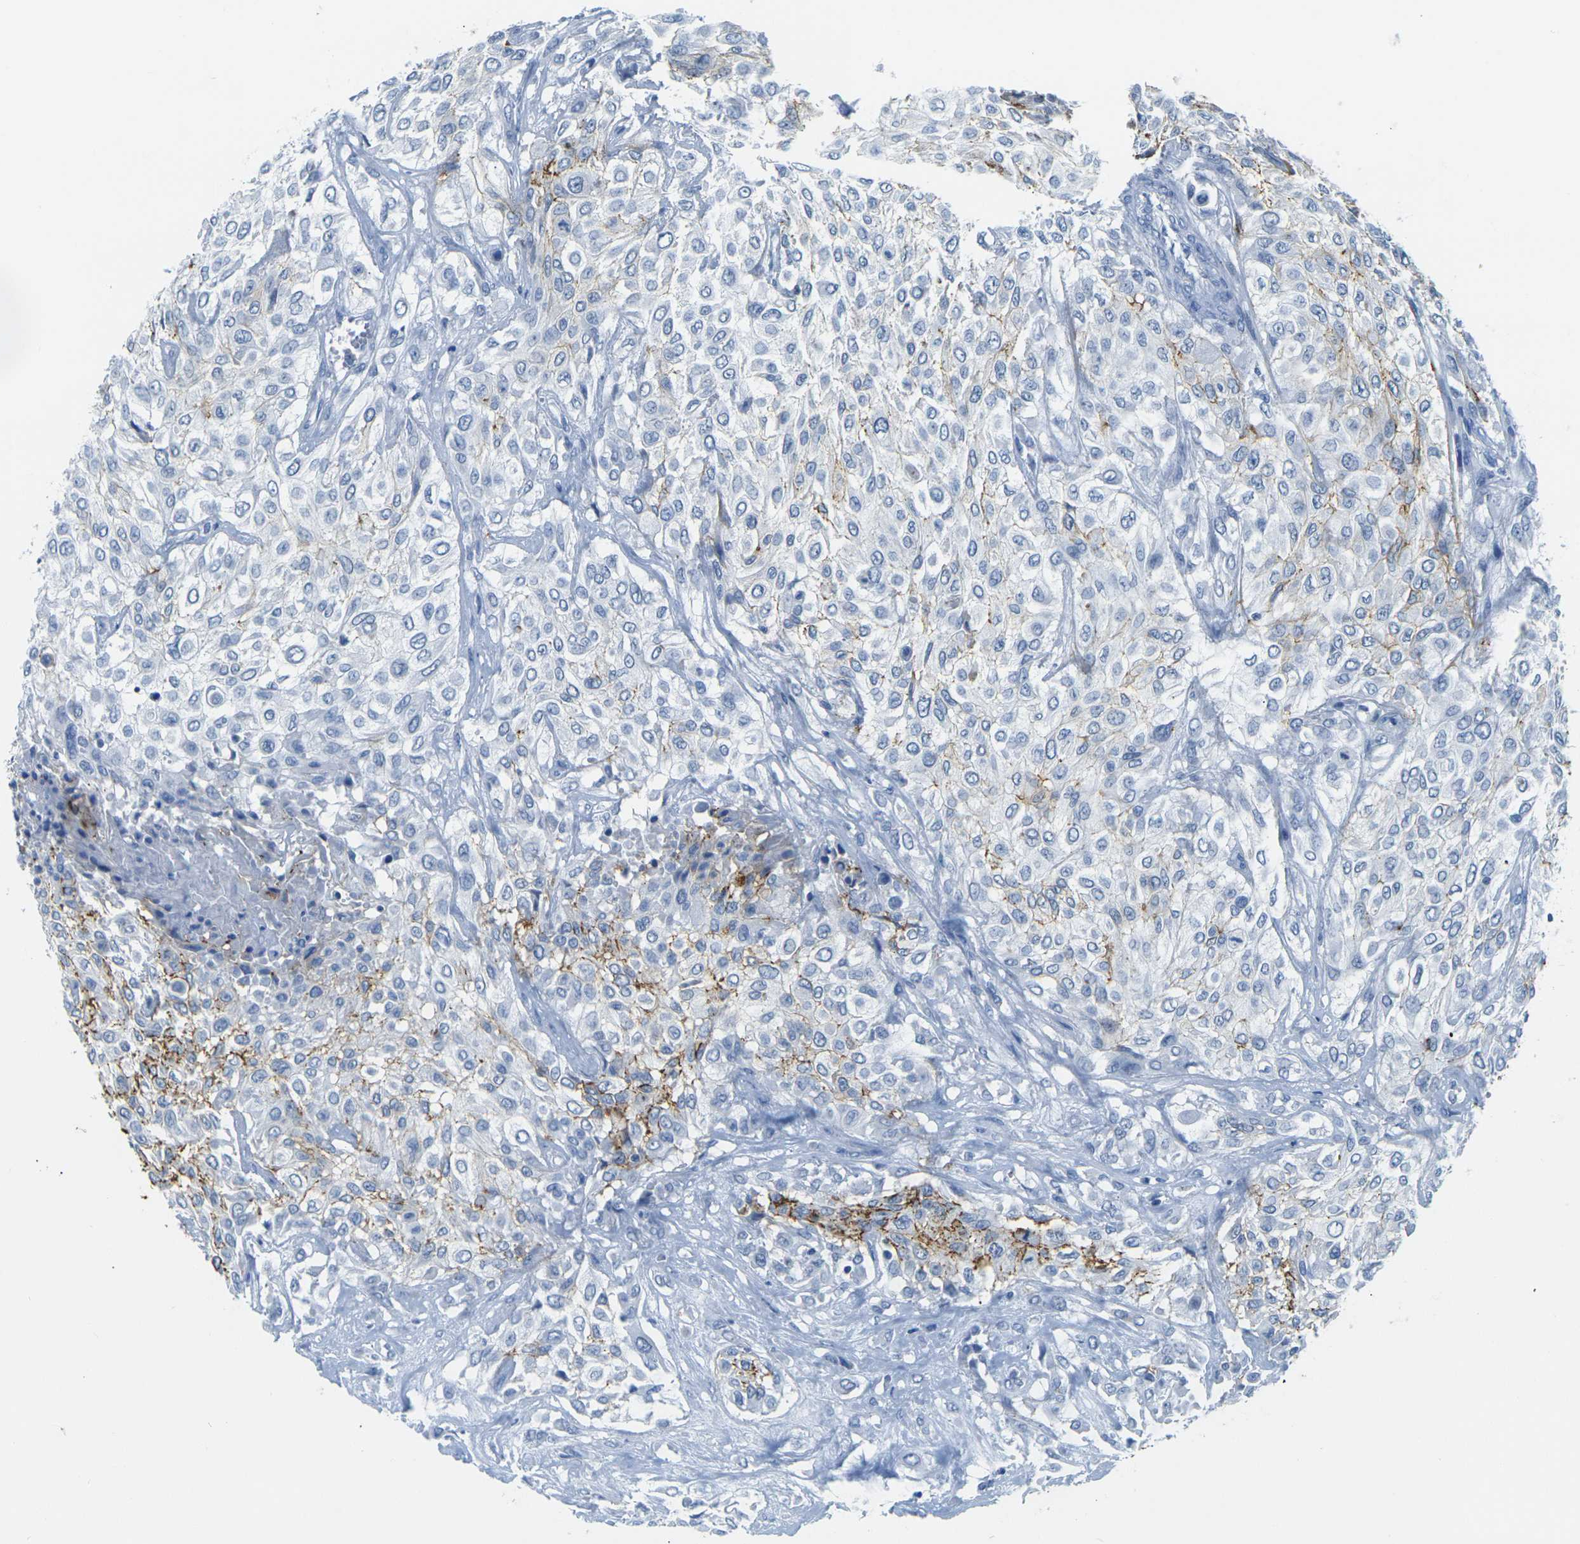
{"staining": {"intensity": "moderate", "quantity": "25%-75%", "location": "cytoplasmic/membranous"}, "tissue": "urothelial cancer", "cell_type": "Tumor cells", "image_type": "cancer", "snomed": [{"axis": "morphology", "description": "Urothelial carcinoma, High grade"}, {"axis": "topography", "description": "Urinary bladder"}], "caption": "Moderate cytoplasmic/membranous protein expression is present in approximately 25%-75% of tumor cells in urothelial carcinoma (high-grade).", "gene": "CLDN7", "patient": {"sex": "male", "age": 57}}